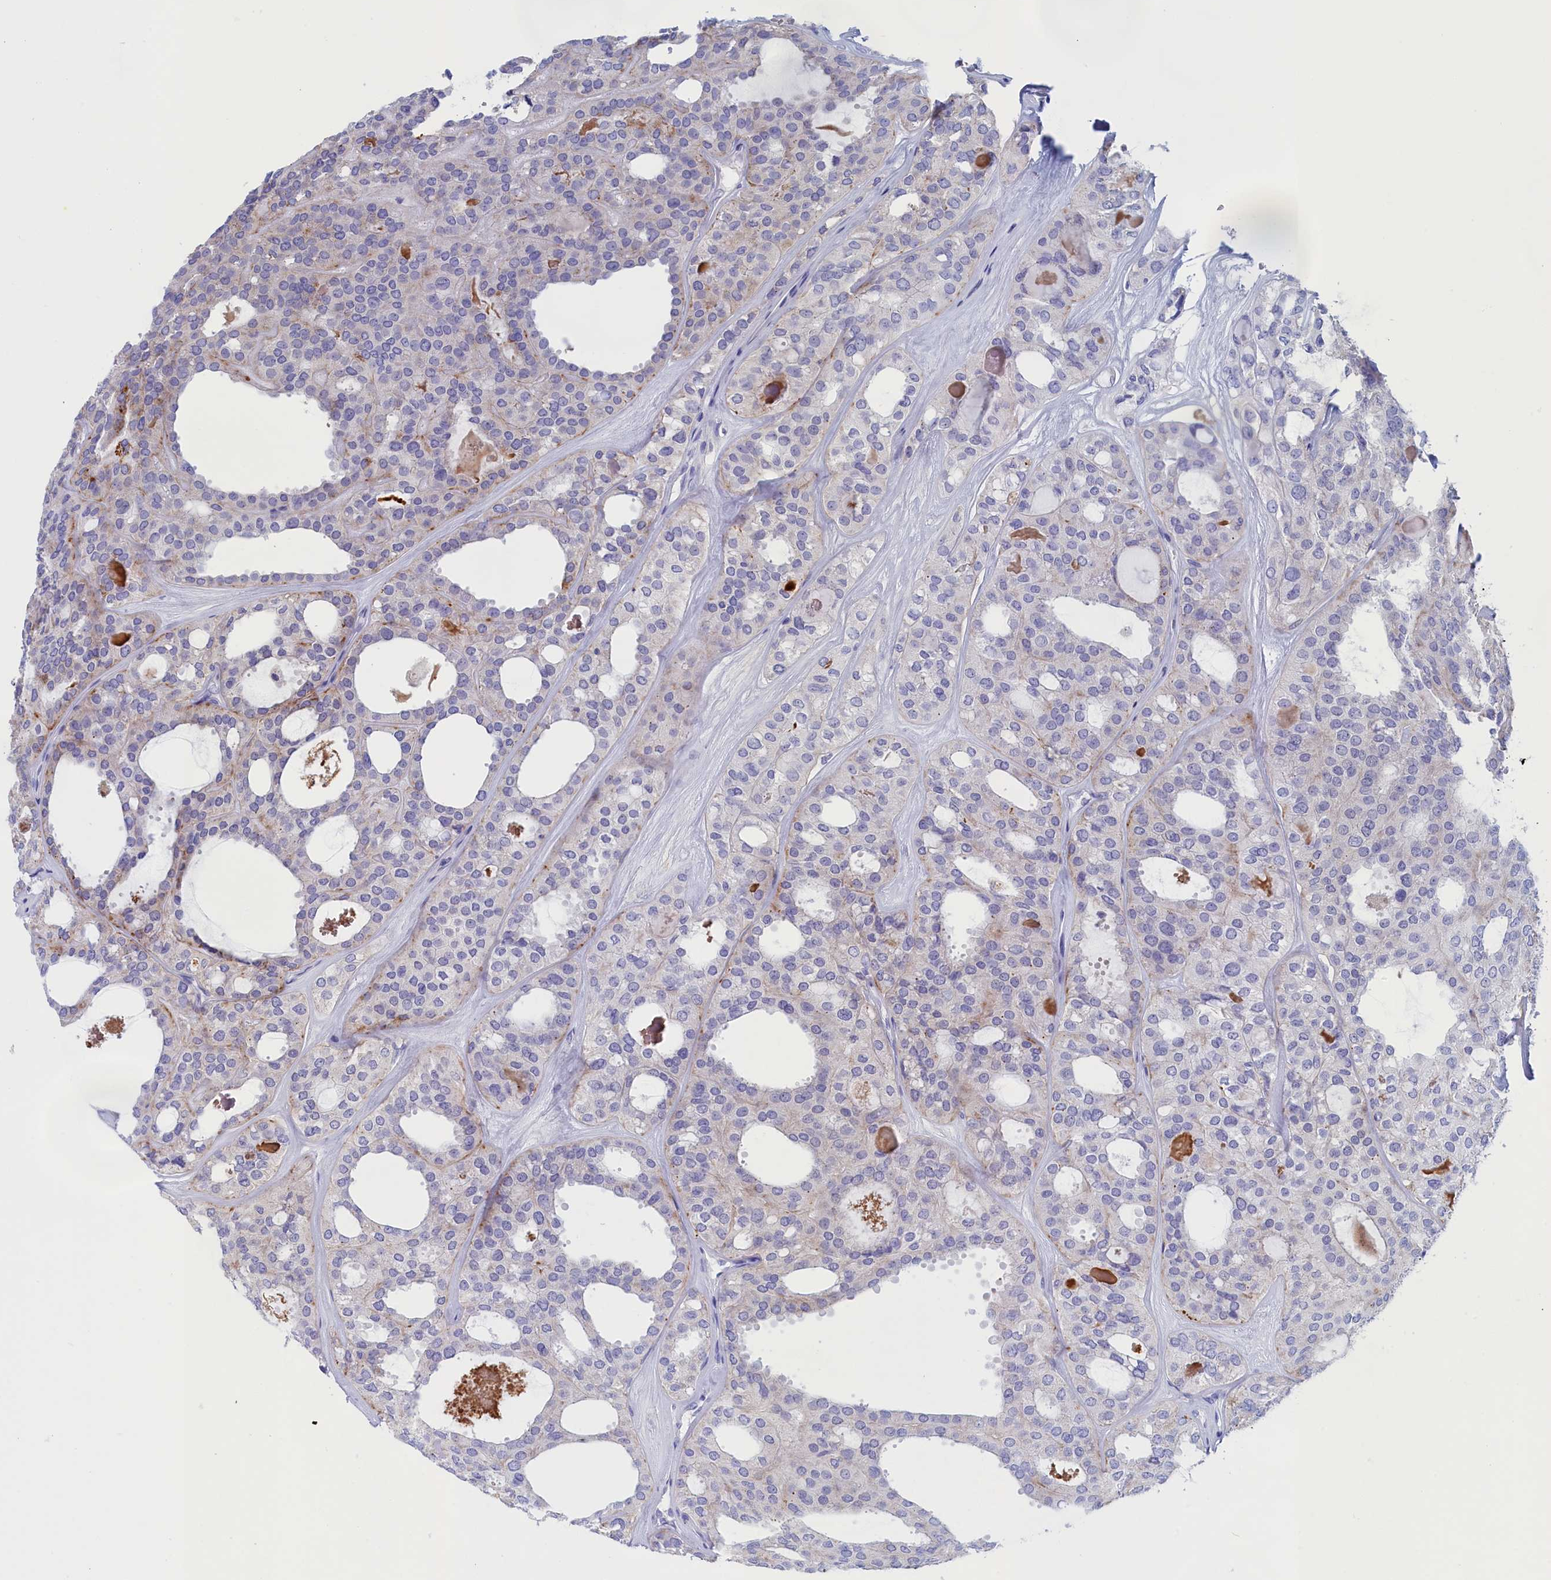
{"staining": {"intensity": "moderate", "quantity": "<25%", "location": "cytoplasmic/membranous"}, "tissue": "thyroid cancer", "cell_type": "Tumor cells", "image_type": "cancer", "snomed": [{"axis": "morphology", "description": "Follicular adenoma carcinoma, NOS"}, {"axis": "topography", "description": "Thyroid gland"}], "caption": "Protein staining of follicular adenoma carcinoma (thyroid) tissue demonstrates moderate cytoplasmic/membranous staining in approximately <25% of tumor cells.", "gene": "ANKRD2", "patient": {"sex": "male", "age": 75}}